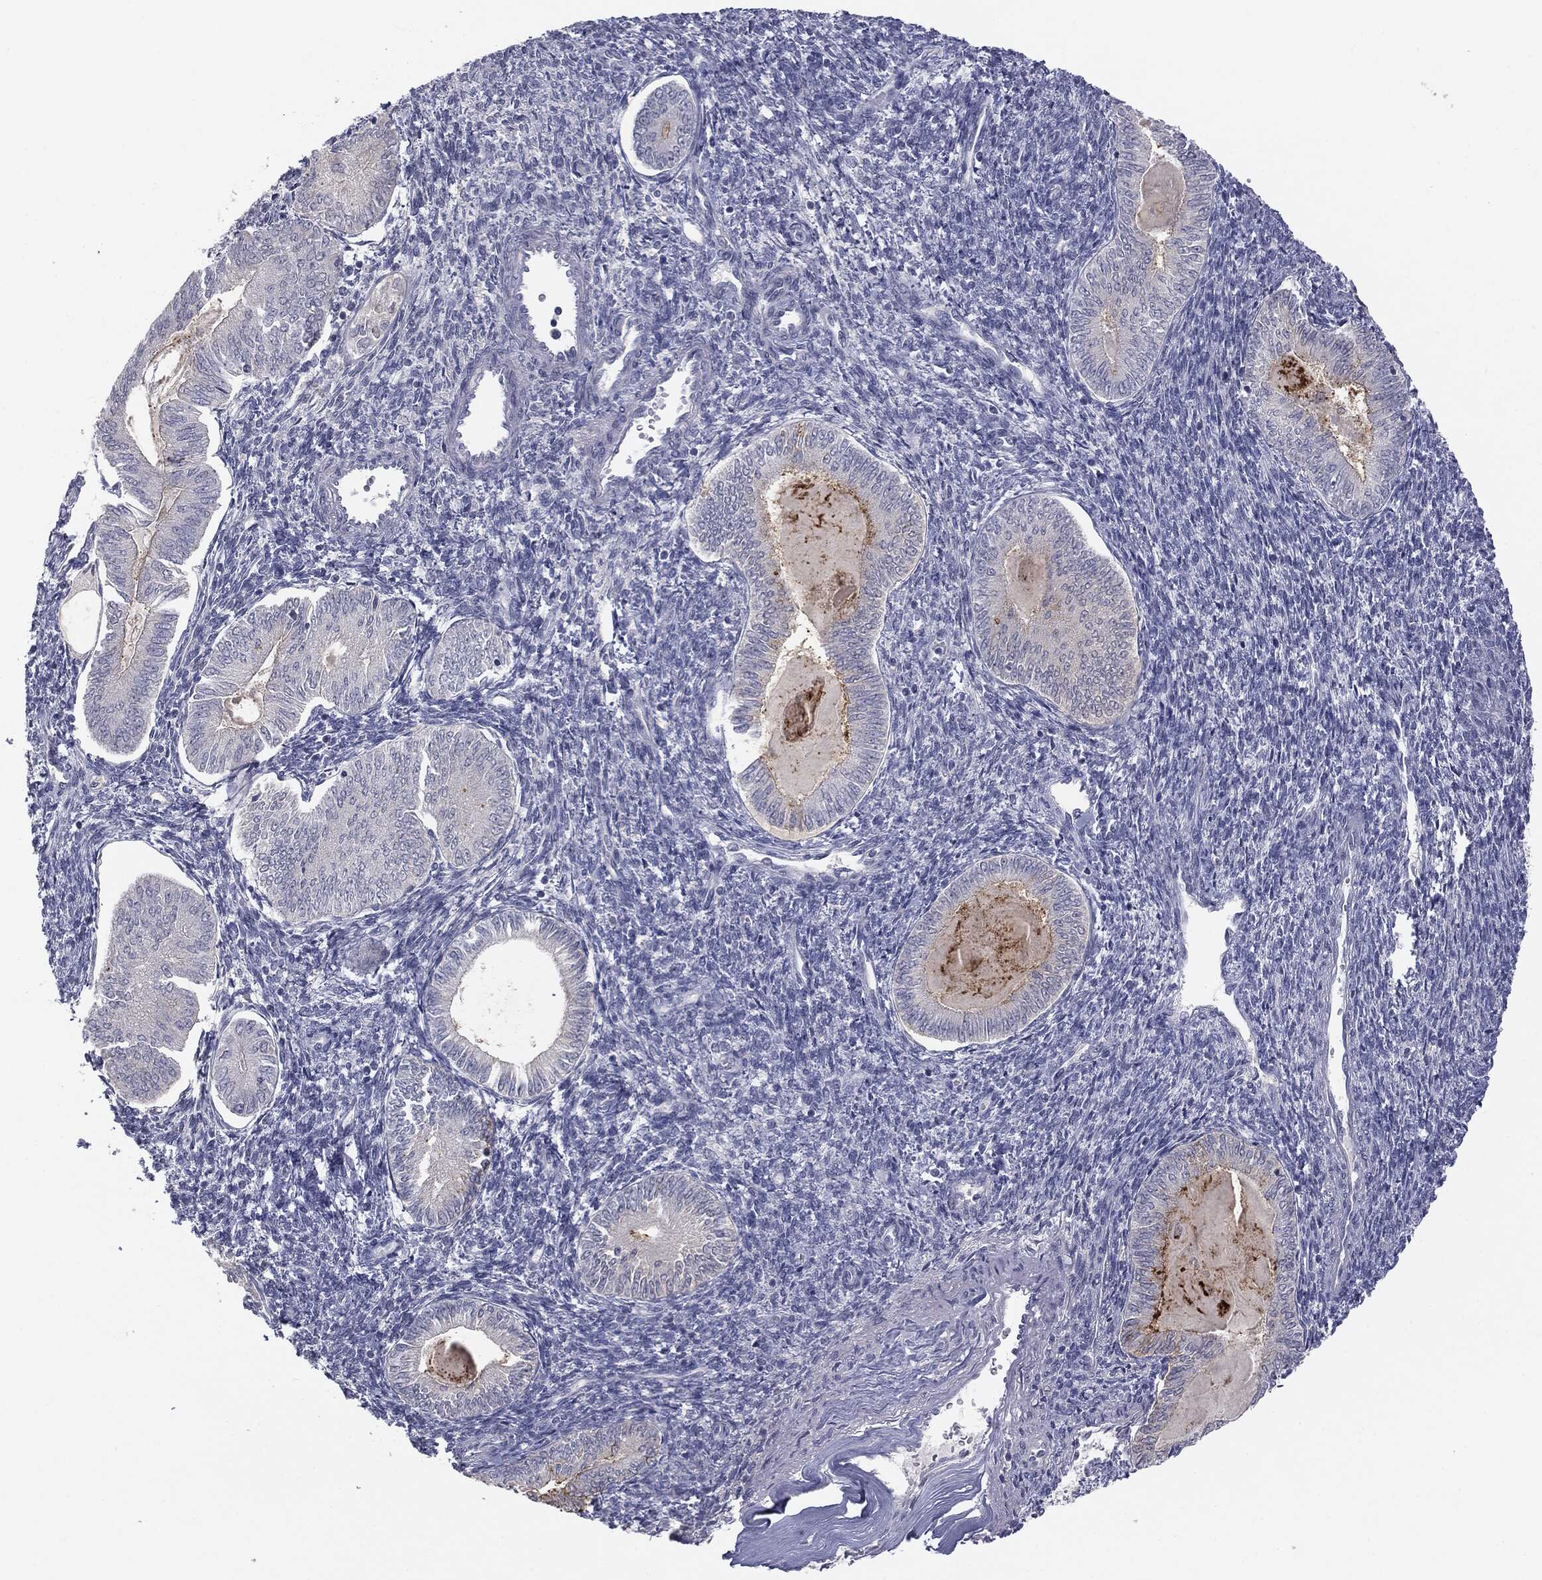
{"staining": {"intensity": "negative", "quantity": "none", "location": "none"}, "tissue": "endometrial cancer", "cell_type": "Tumor cells", "image_type": "cancer", "snomed": [{"axis": "morphology", "description": "Carcinoma, NOS"}, {"axis": "topography", "description": "Uterus"}], "caption": "An immunohistochemistry histopathology image of endometrial cancer (carcinoma) is shown. There is no staining in tumor cells of endometrial cancer (carcinoma).", "gene": "MUC1", "patient": {"sex": "female", "age": 76}}